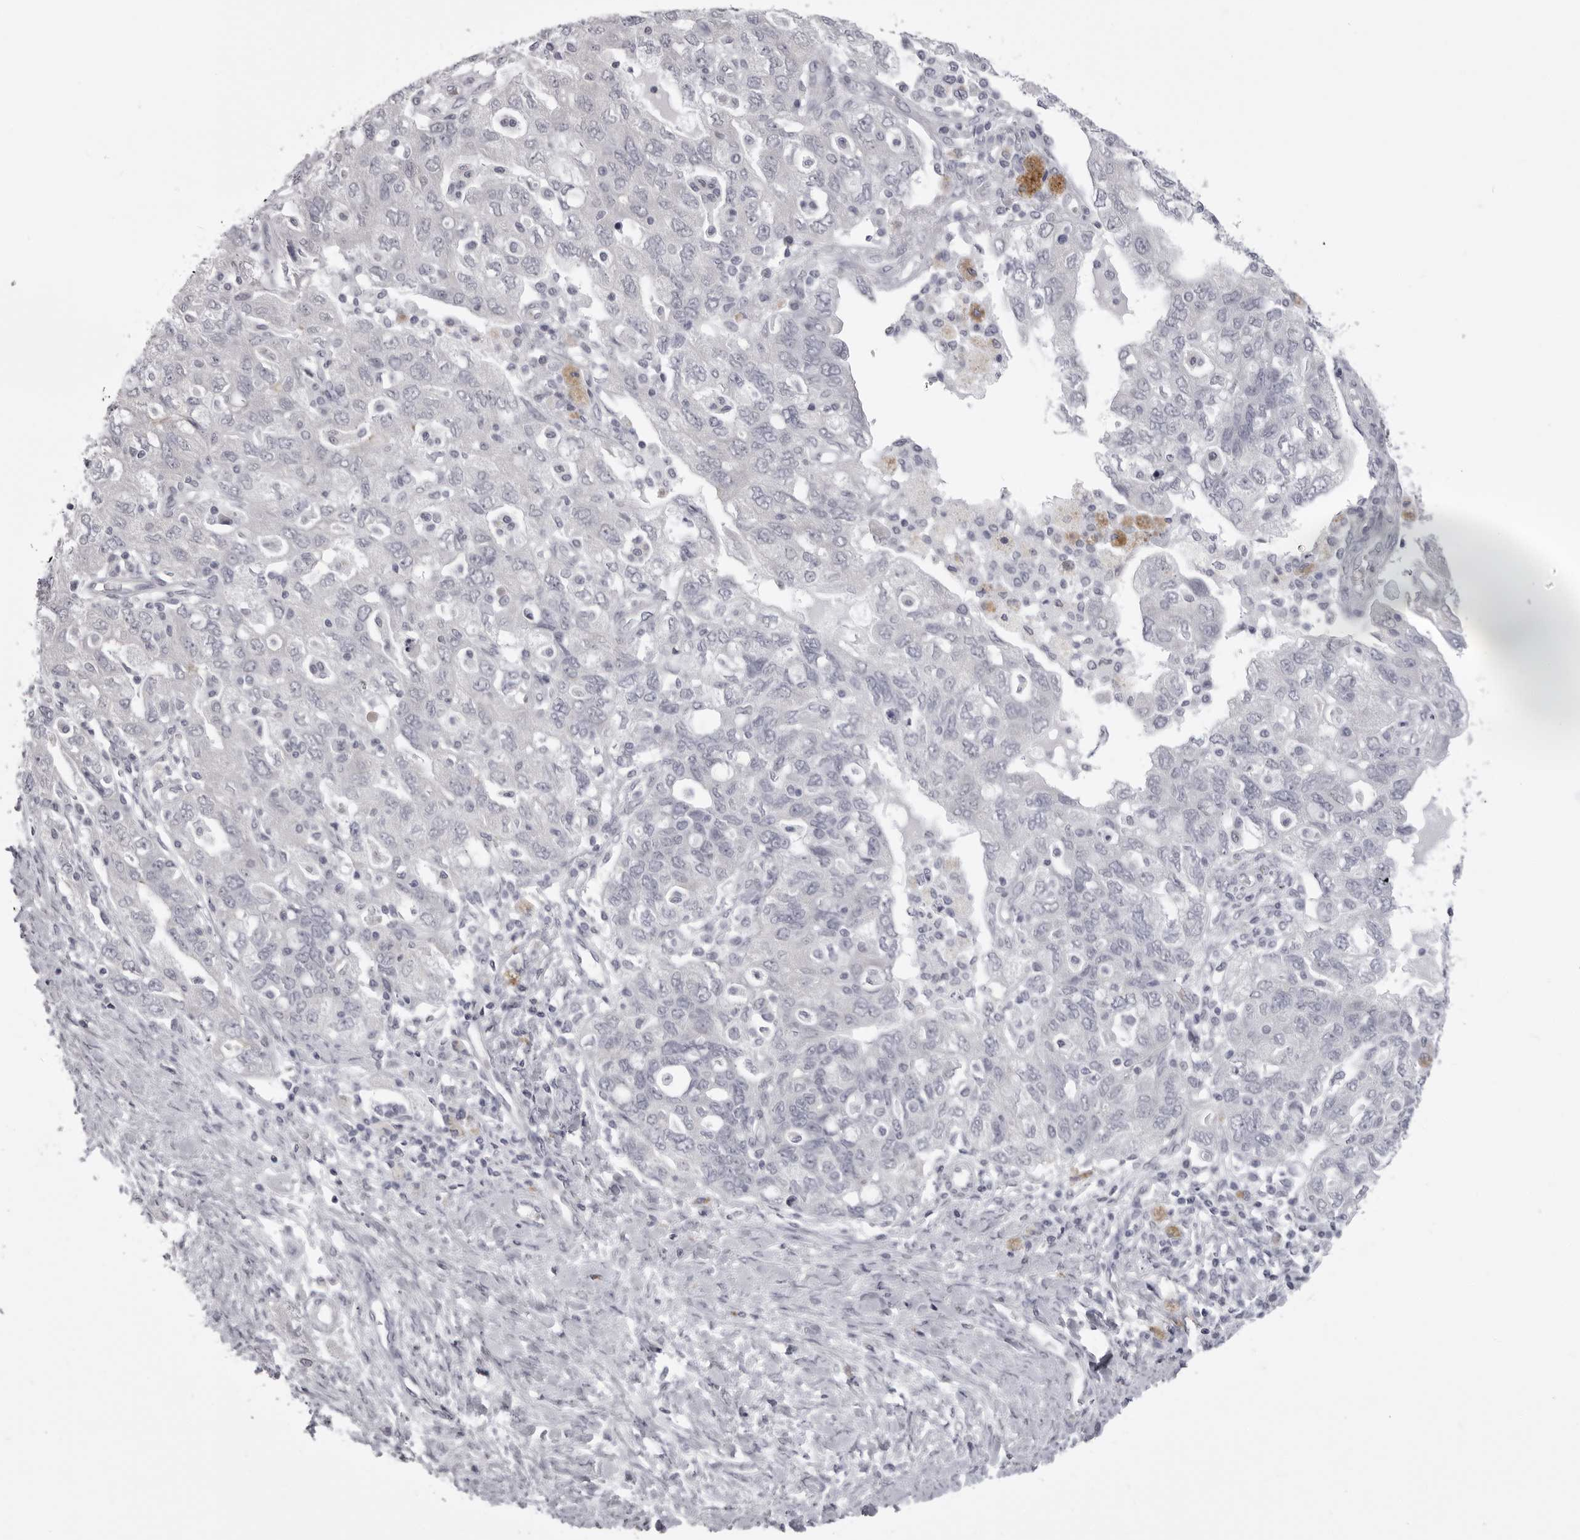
{"staining": {"intensity": "negative", "quantity": "none", "location": "none"}, "tissue": "ovarian cancer", "cell_type": "Tumor cells", "image_type": "cancer", "snomed": [{"axis": "morphology", "description": "Carcinoma, NOS"}, {"axis": "morphology", "description": "Cystadenocarcinoma, serous, NOS"}, {"axis": "topography", "description": "Ovary"}], "caption": "Immunohistochemical staining of human ovarian cancer (carcinoma) shows no significant staining in tumor cells.", "gene": "EPHA10", "patient": {"sex": "female", "age": 69}}